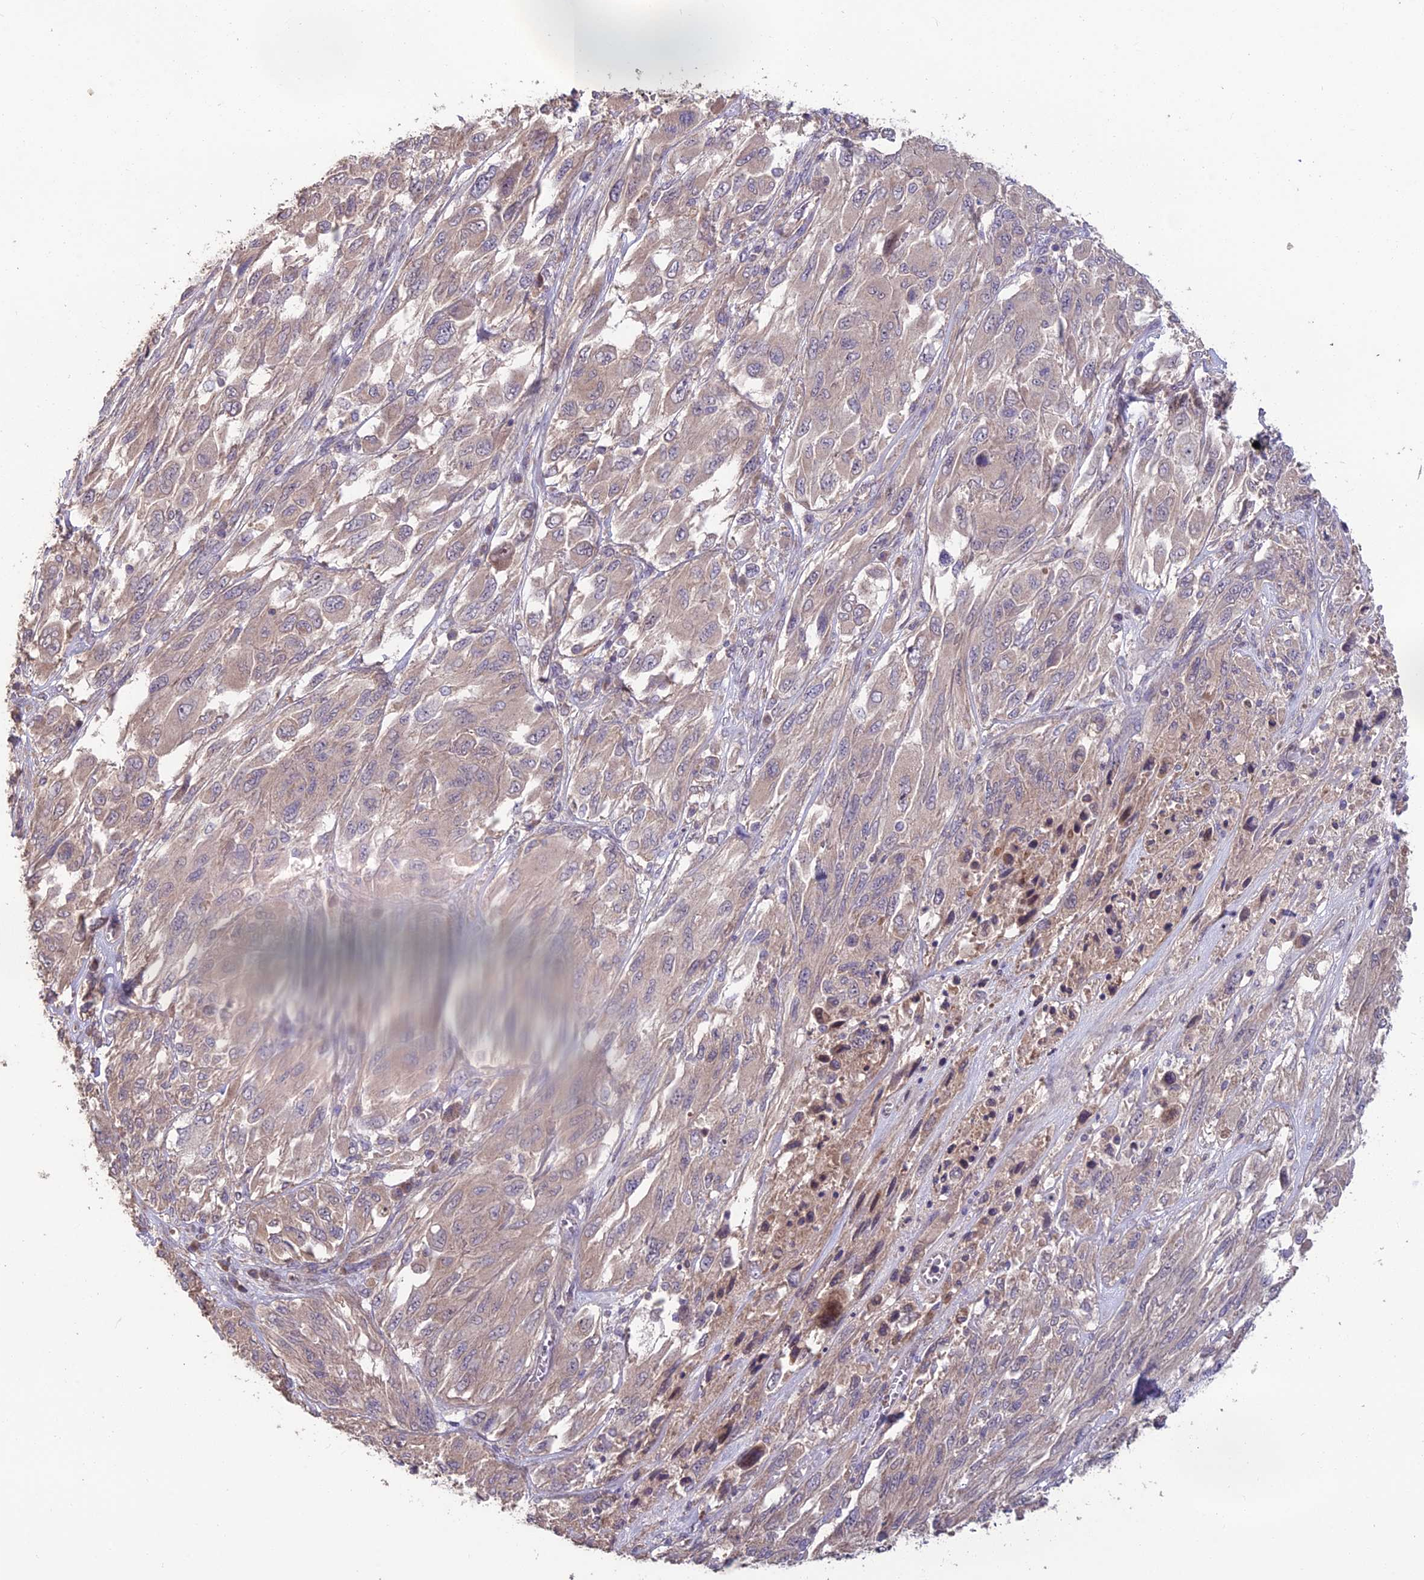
{"staining": {"intensity": "weak", "quantity": ">75%", "location": "cytoplasmic/membranous"}, "tissue": "melanoma", "cell_type": "Tumor cells", "image_type": "cancer", "snomed": [{"axis": "morphology", "description": "Malignant melanoma, NOS"}, {"axis": "topography", "description": "Skin"}], "caption": "A brown stain labels weak cytoplasmic/membranous expression of a protein in human melanoma tumor cells. Immunohistochemistry (ihc) stains the protein of interest in brown and the nuclei are stained blue.", "gene": "SHISA5", "patient": {"sex": "female", "age": 91}}